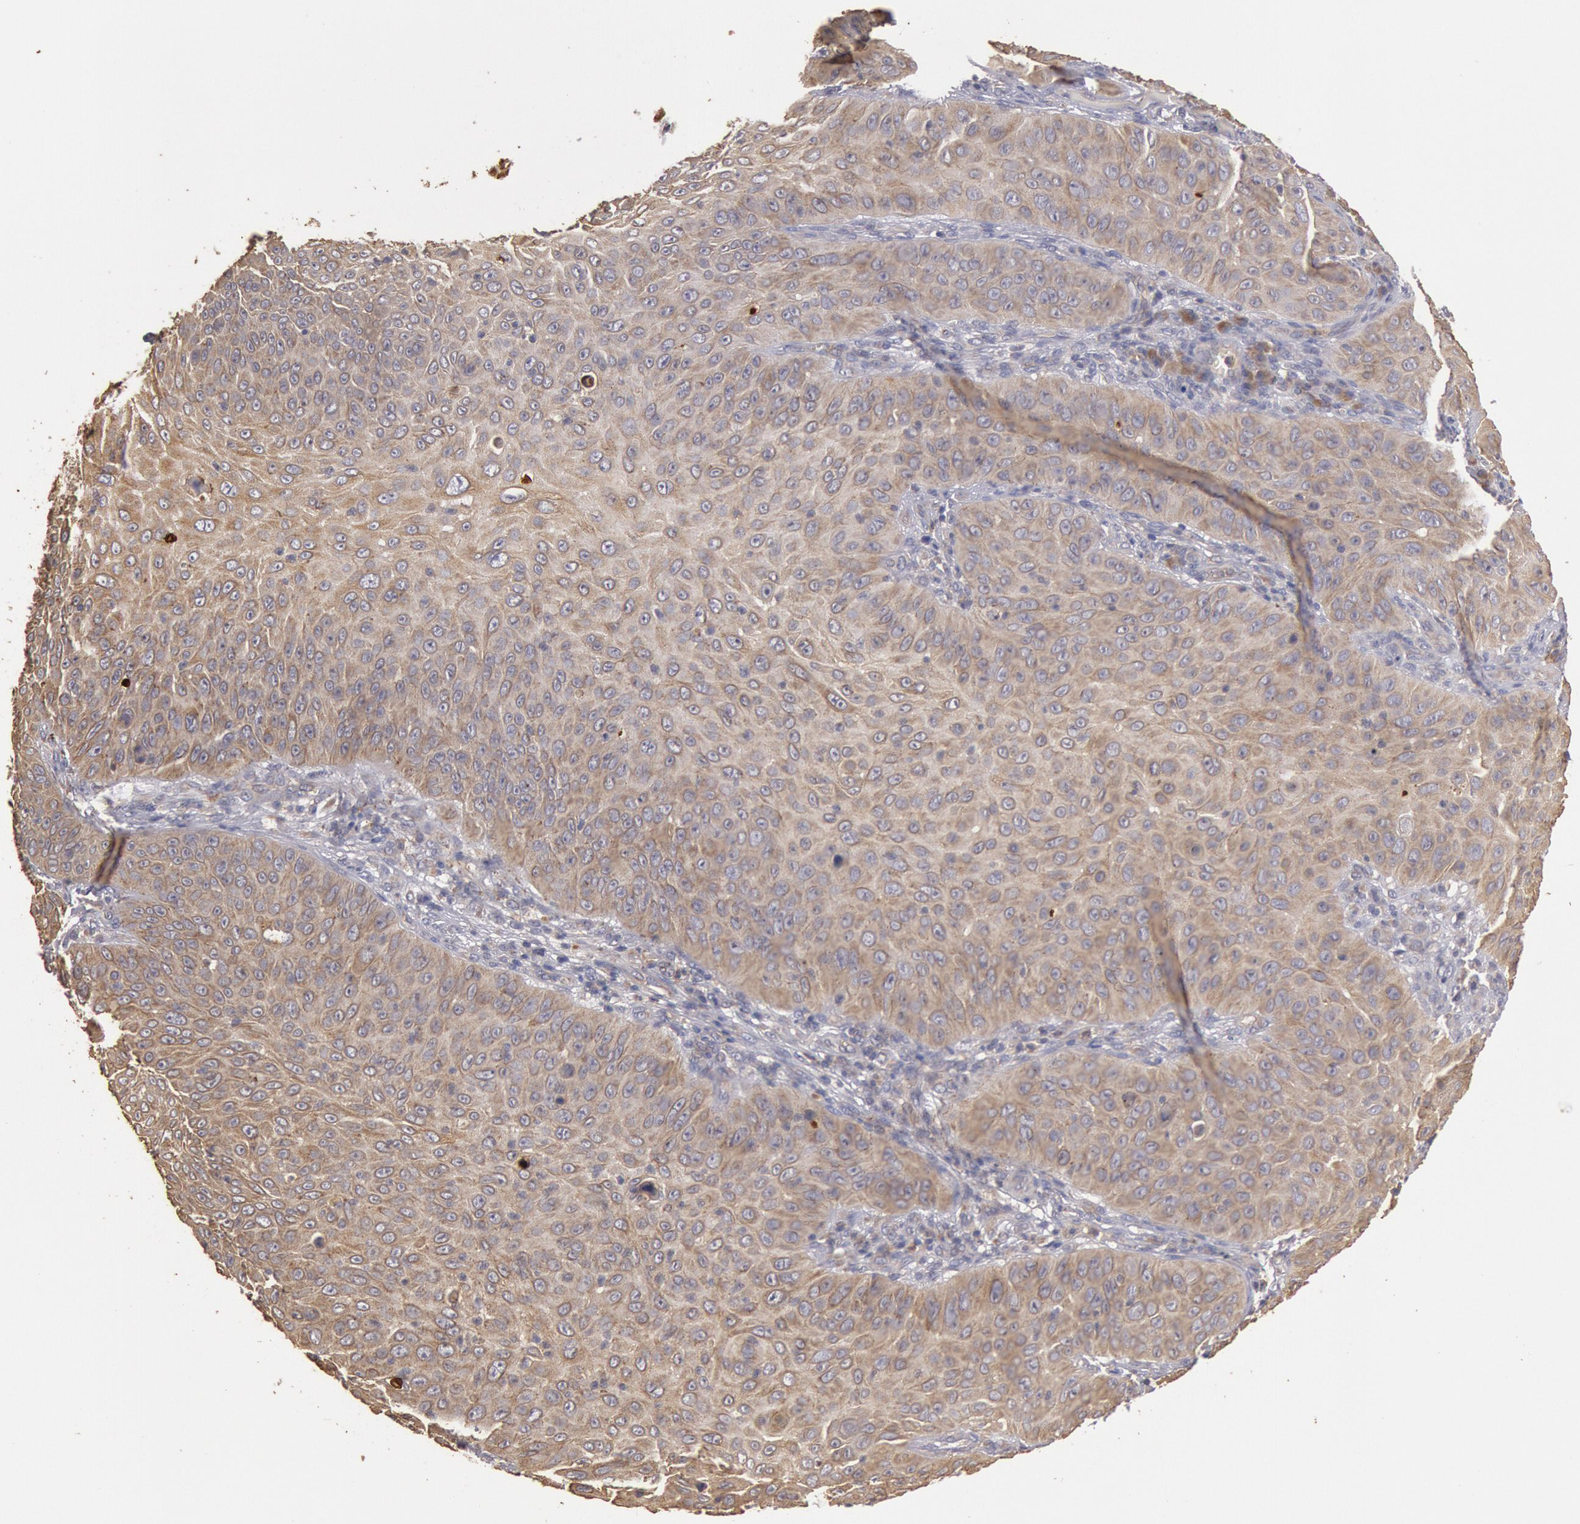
{"staining": {"intensity": "strong", "quantity": ">75%", "location": "cytoplasmic/membranous"}, "tissue": "skin cancer", "cell_type": "Tumor cells", "image_type": "cancer", "snomed": [{"axis": "morphology", "description": "Squamous cell carcinoma, NOS"}, {"axis": "topography", "description": "Skin"}], "caption": "IHC micrograph of neoplastic tissue: skin cancer stained using immunohistochemistry shows high levels of strong protein expression localized specifically in the cytoplasmic/membranous of tumor cells, appearing as a cytoplasmic/membranous brown color.", "gene": "PLA2G6", "patient": {"sex": "male", "age": 82}}